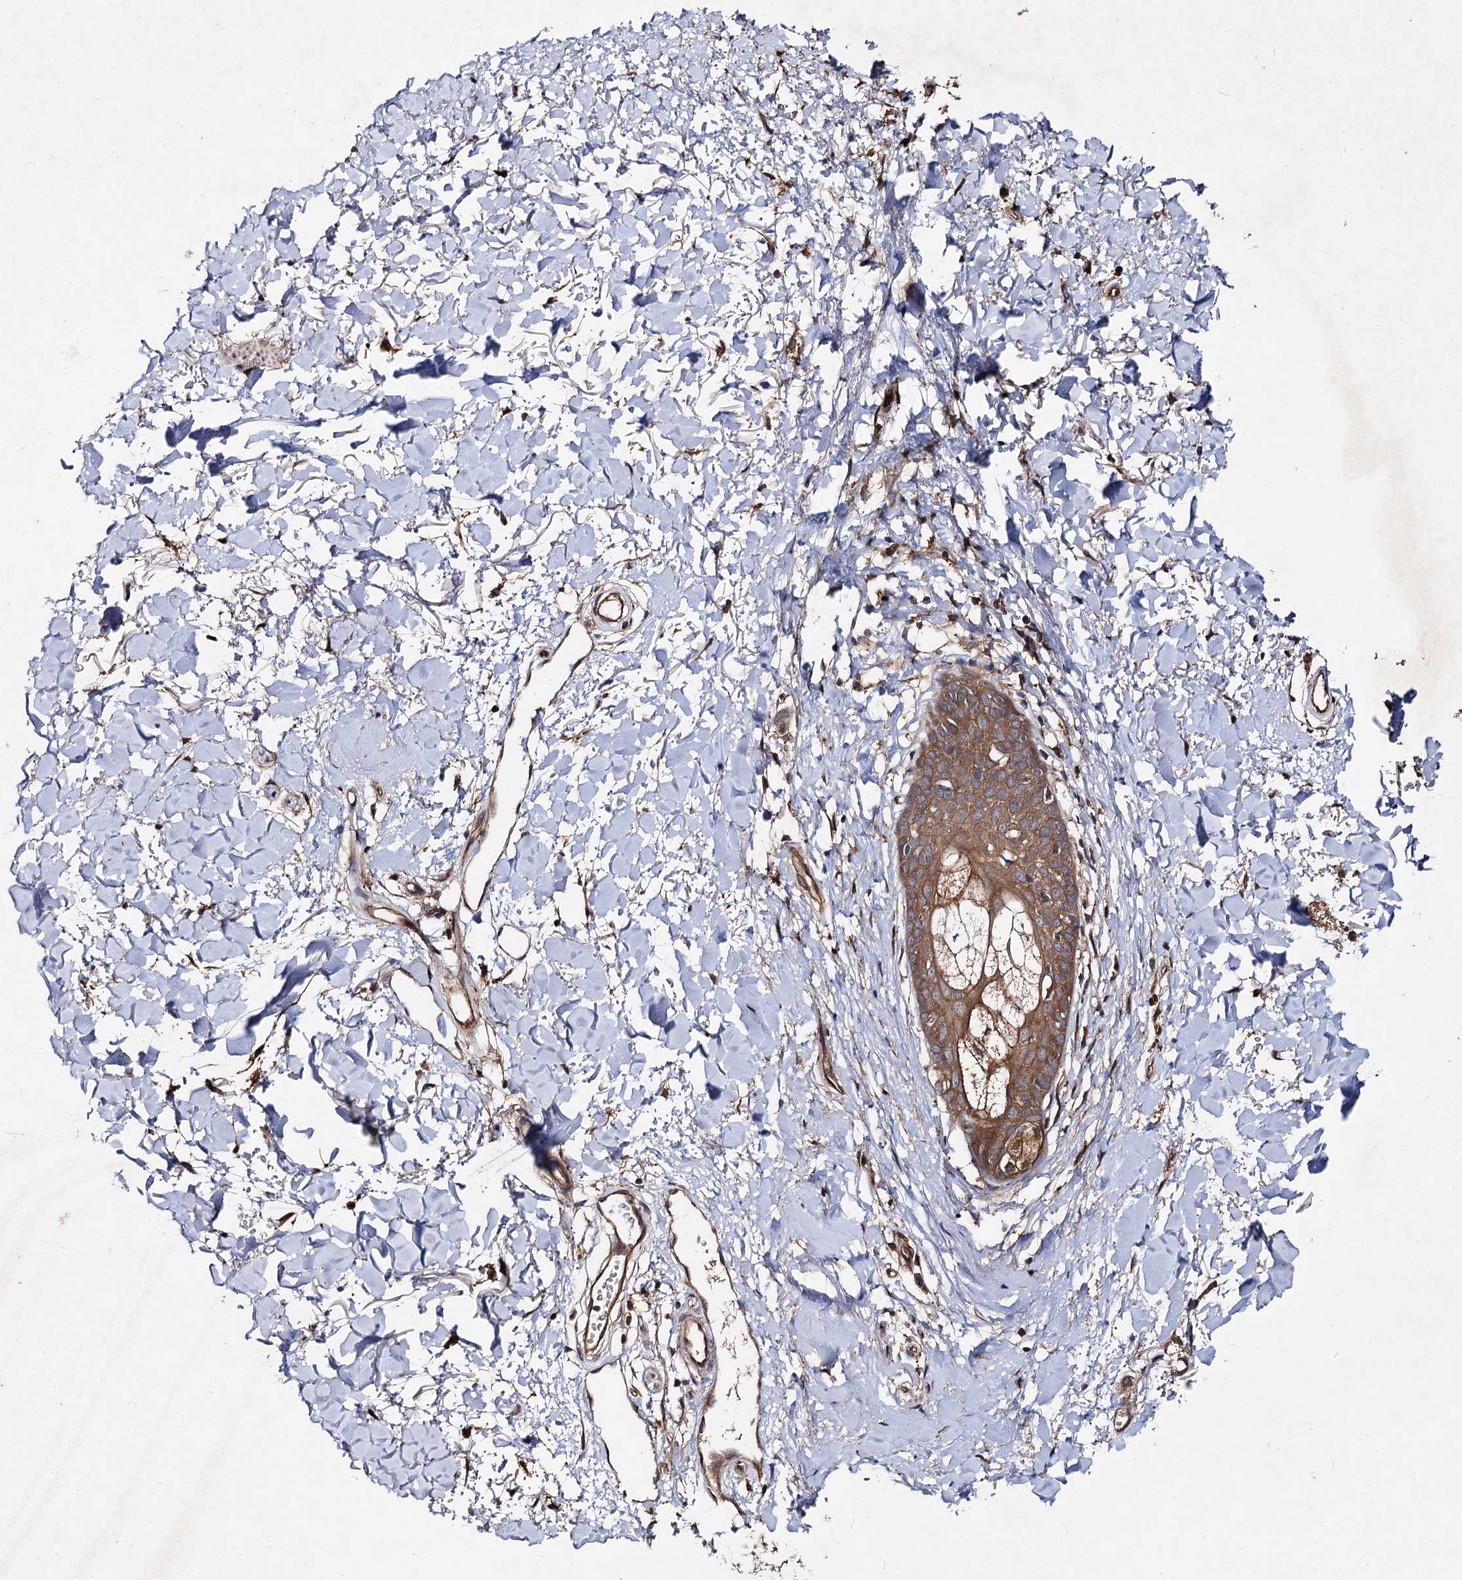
{"staining": {"intensity": "moderate", "quantity": ">75%", "location": "cytoplasmic/membranous"}, "tissue": "skin", "cell_type": "Fibroblasts", "image_type": "normal", "snomed": [{"axis": "morphology", "description": "Normal tissue, NOS"}, {"axis": "topography", "description": "Skin"}], "caption": "Protein analysis of unremarkable skin demonstrates moderate cytoplasmic/membranous expression in approximately >75% of fibroblasts. Nuclei are stained in blue.", "gene": "VPS29", "patient": {"sex": "female", "age": 58}}